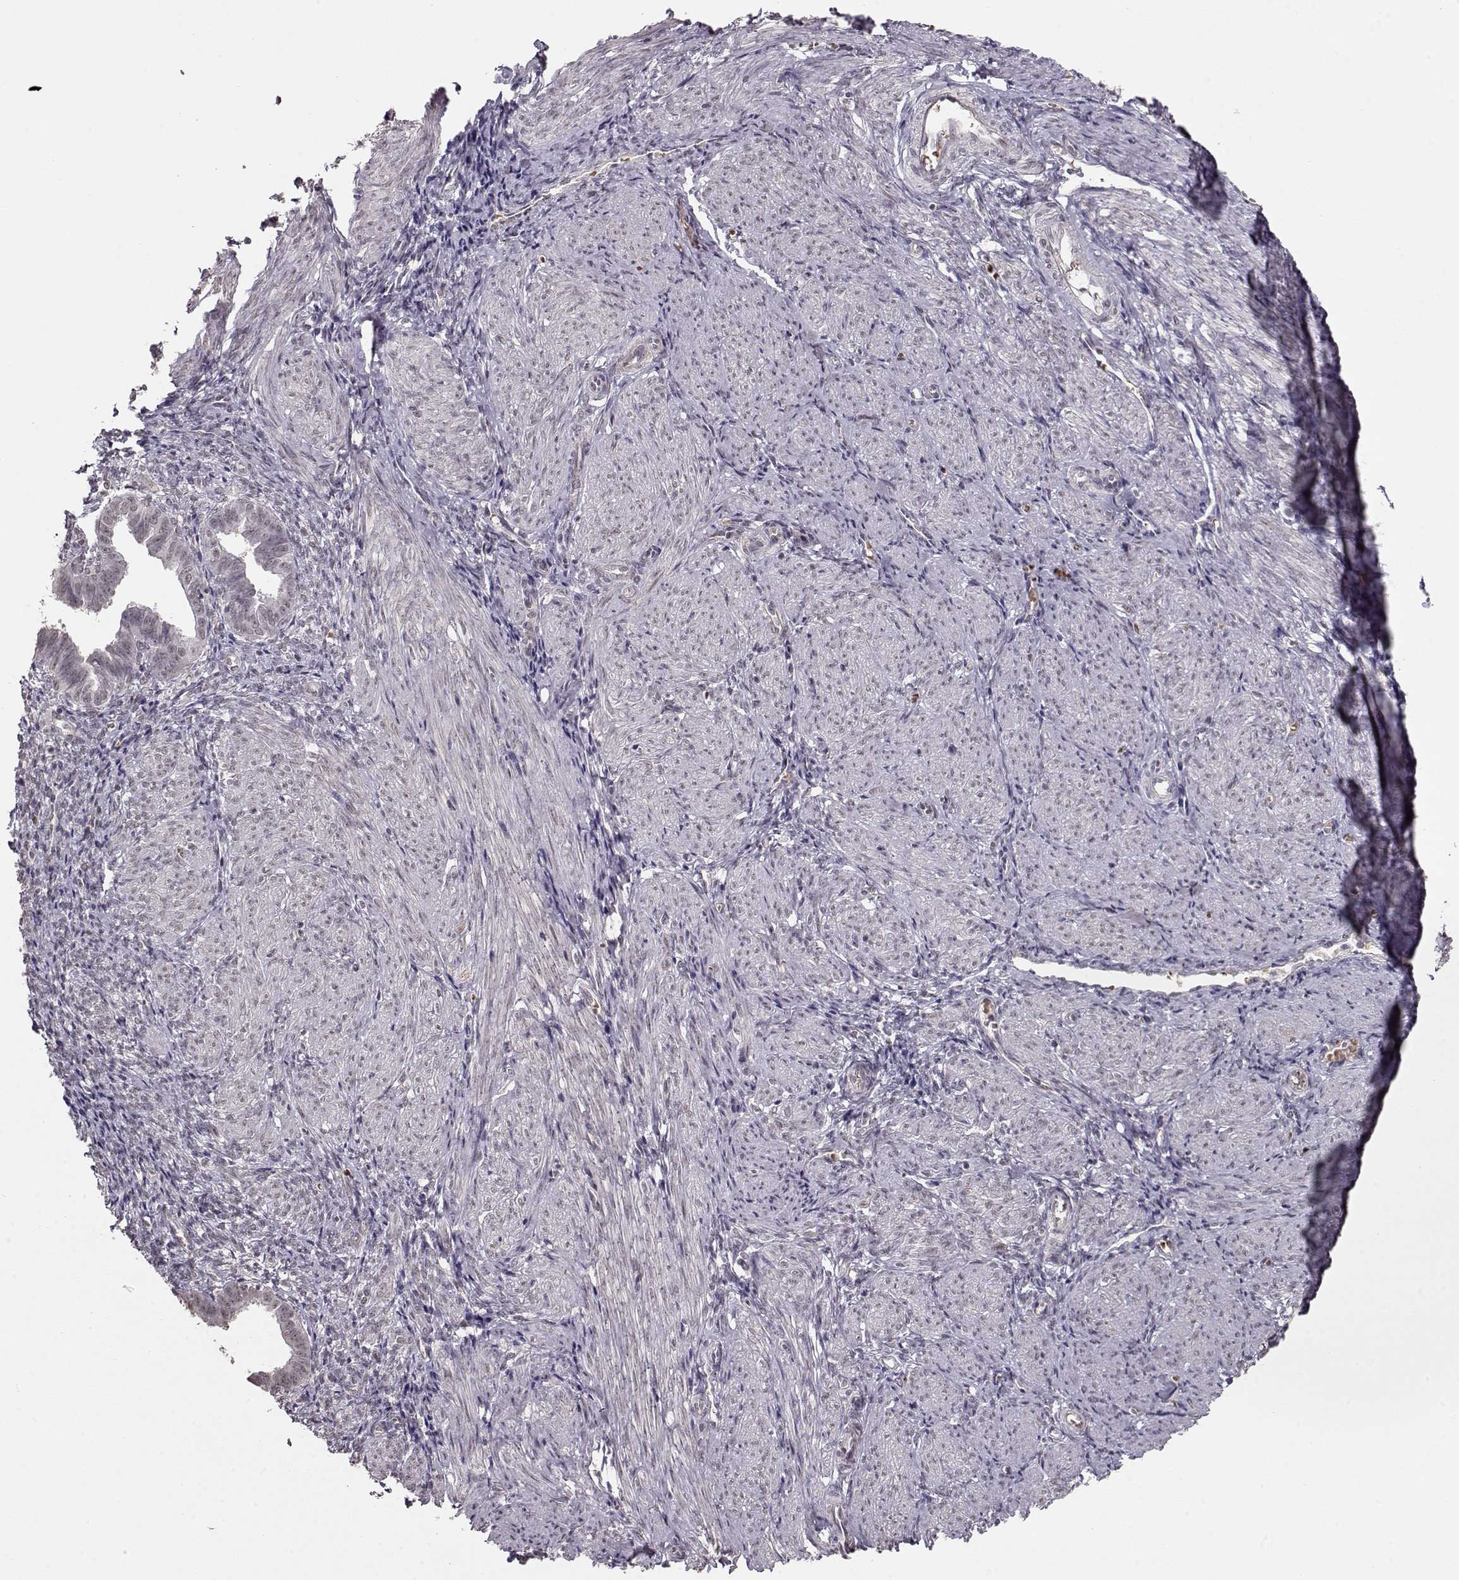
{"staining": {"intensity": "negative", "quantity": "none", "location": "none"}, "tissue": "endometrium", "cell_type": "Cells in endometrial stroma", "image_type": "normal", "snomed": [{"axis": "morphology", "description": "Normal tissue, NOS"}, {"axis": "topography", "description": "Endometrium"}], "caption": "This is an IHC micrograph of normal human endometrium. There is no expression in cells in endometrial stroma.", "gene": "PCP4", "patient": {"sex": "female", "age": 37}}